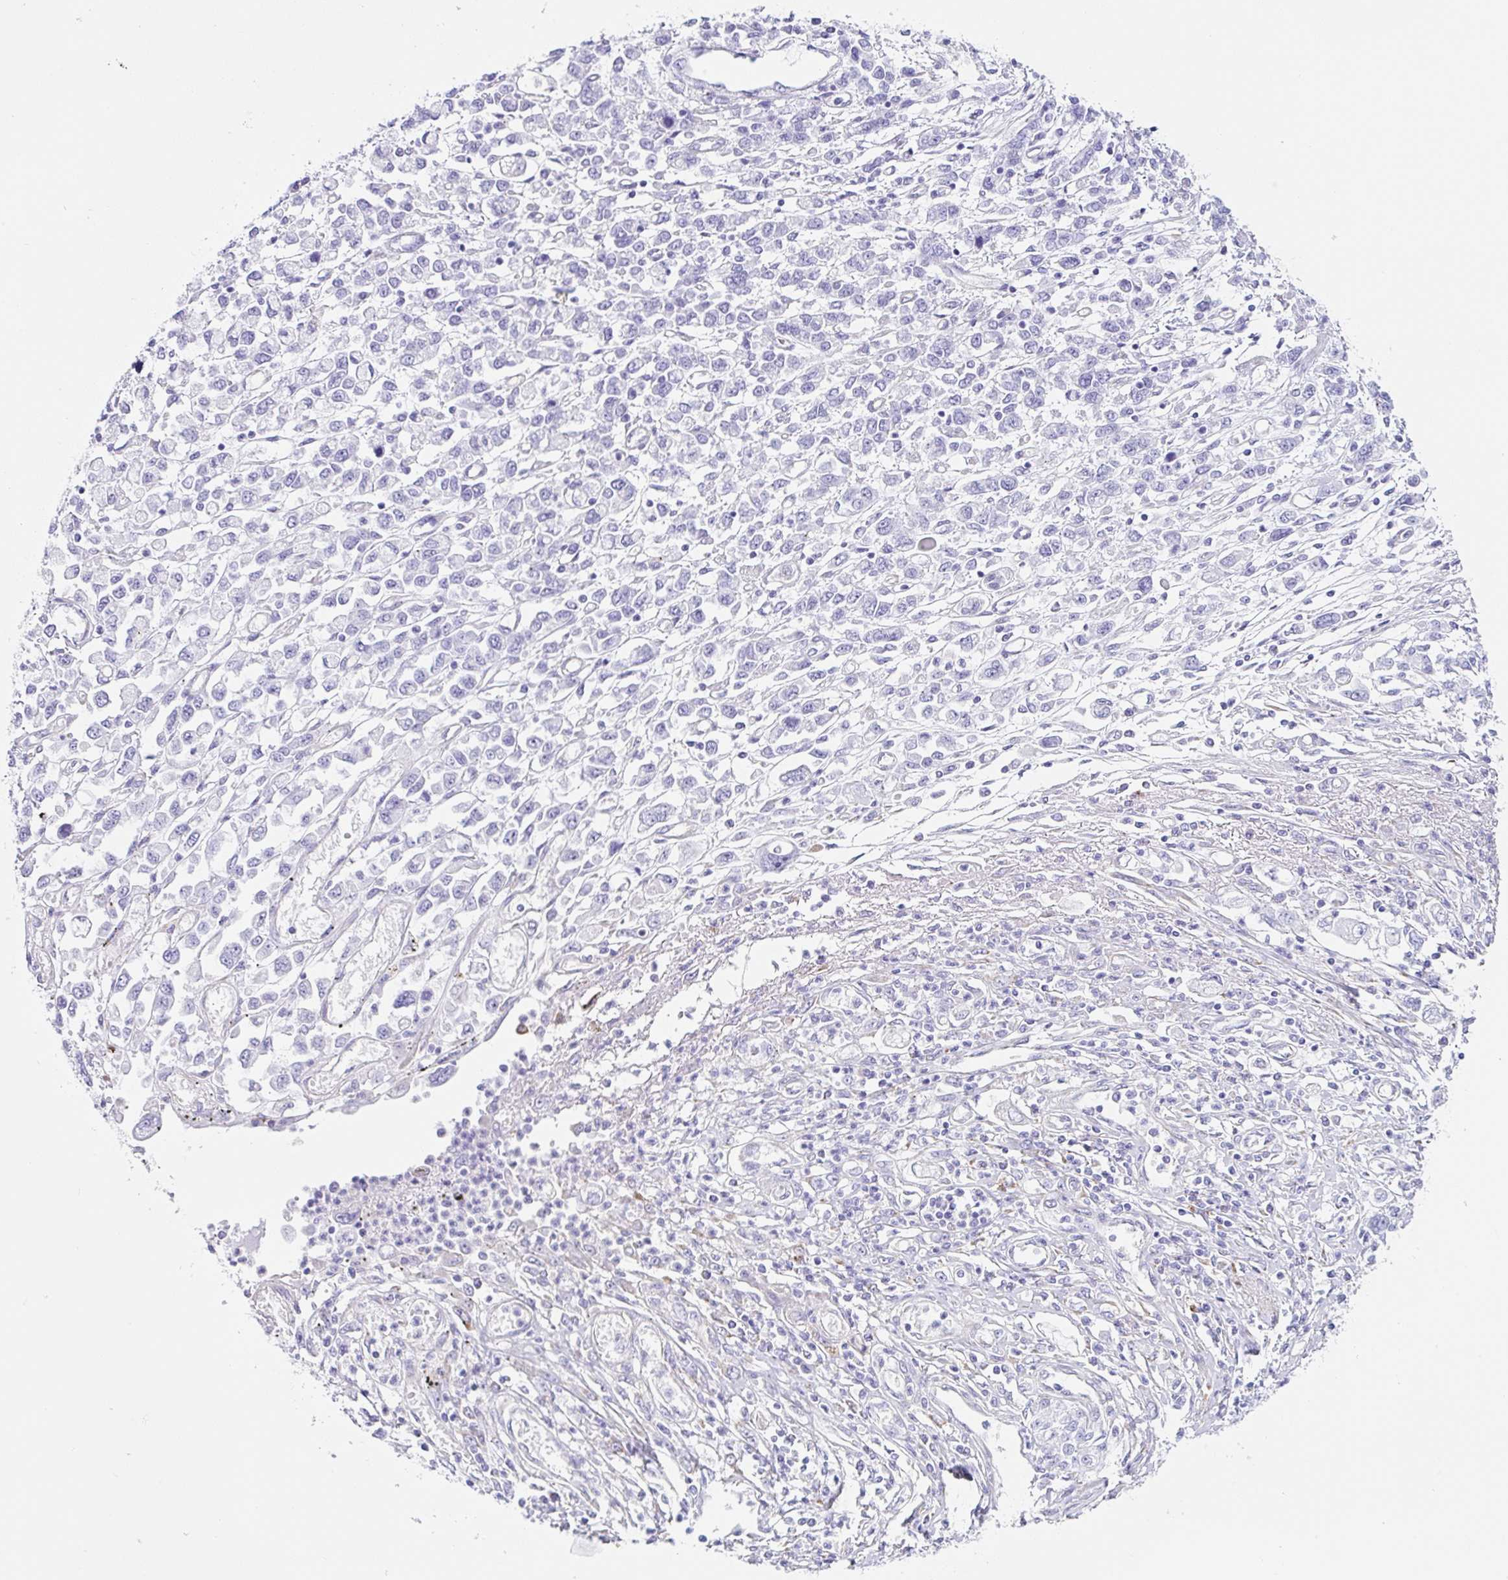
{"staining": {"intensity": "negative", "quantity": "none", "location": "none"}, "tissue": "stomach cancer", "cell_type": "Tumor cells", "image_type": "cancer", "snomed": [{"axis": "morphology", "description": "Adenocarcinoma, NOS"}, {"axis": "topography", "description": "Stomach"}], "caption": "Adenocarcinoma (stomach) stained for a protein using immunohistochemistry (IHC) demonstrates no positivity tumor cells.", "gene": "DKK4", "patient": {"sex": "female", "age": 76}}